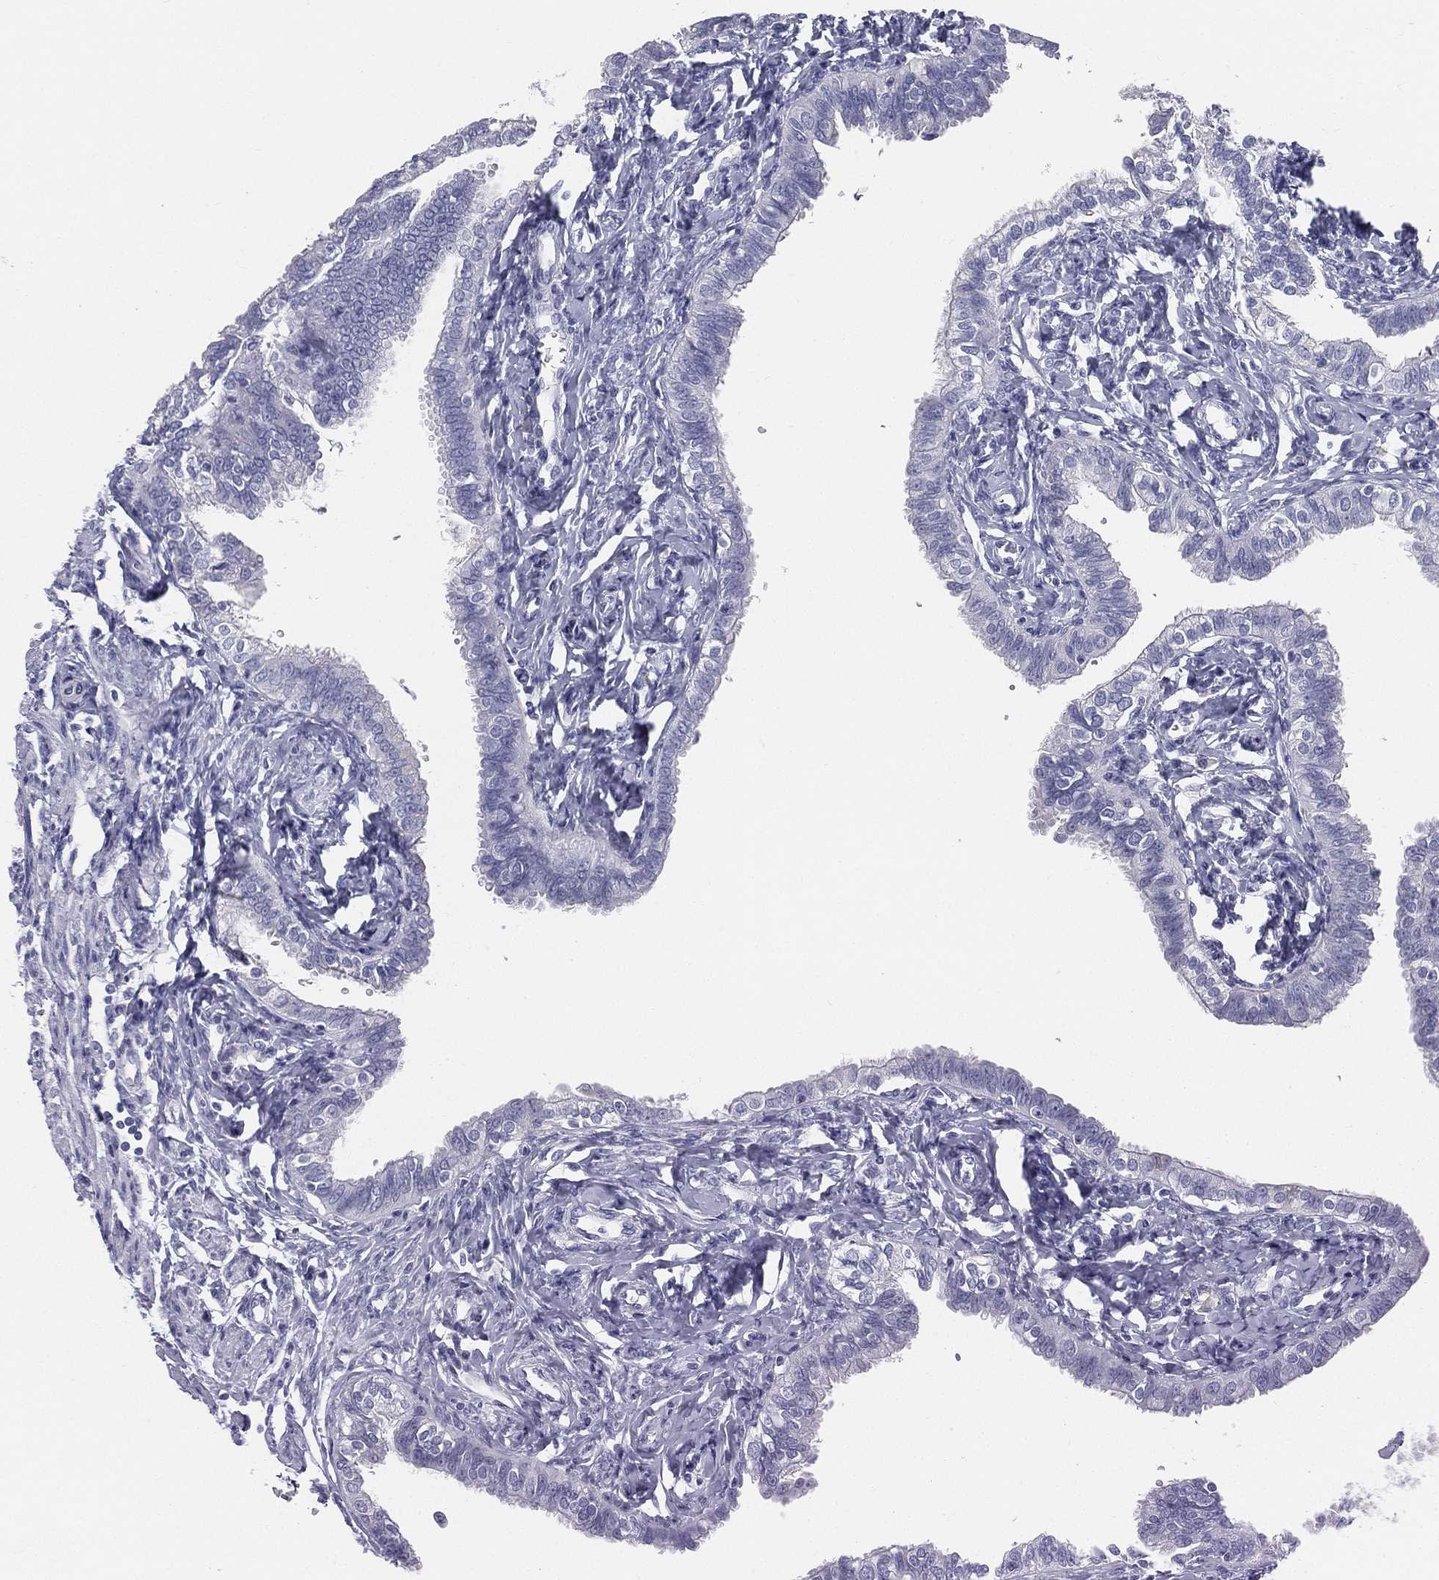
{"staining": {"intensity": "negative", "quantity": "none", "location": "none"}, "tissue": "fallopian tube", "cell_type": "Glandular cells", "image_type": "normal", "snomed": [{"axis": "morphology", "description": "Normal tissue, NOS"}, {"axis": "topography", "description": "Fallopian tube"}], "caption": "DAB (3,3'-diaminobenzidine) immunohistochemical staining of benign human fallopian tube shows no significant positivity in glandular cells.", "gene": "STS", "patient": {"sex": "female", "age": 54}}